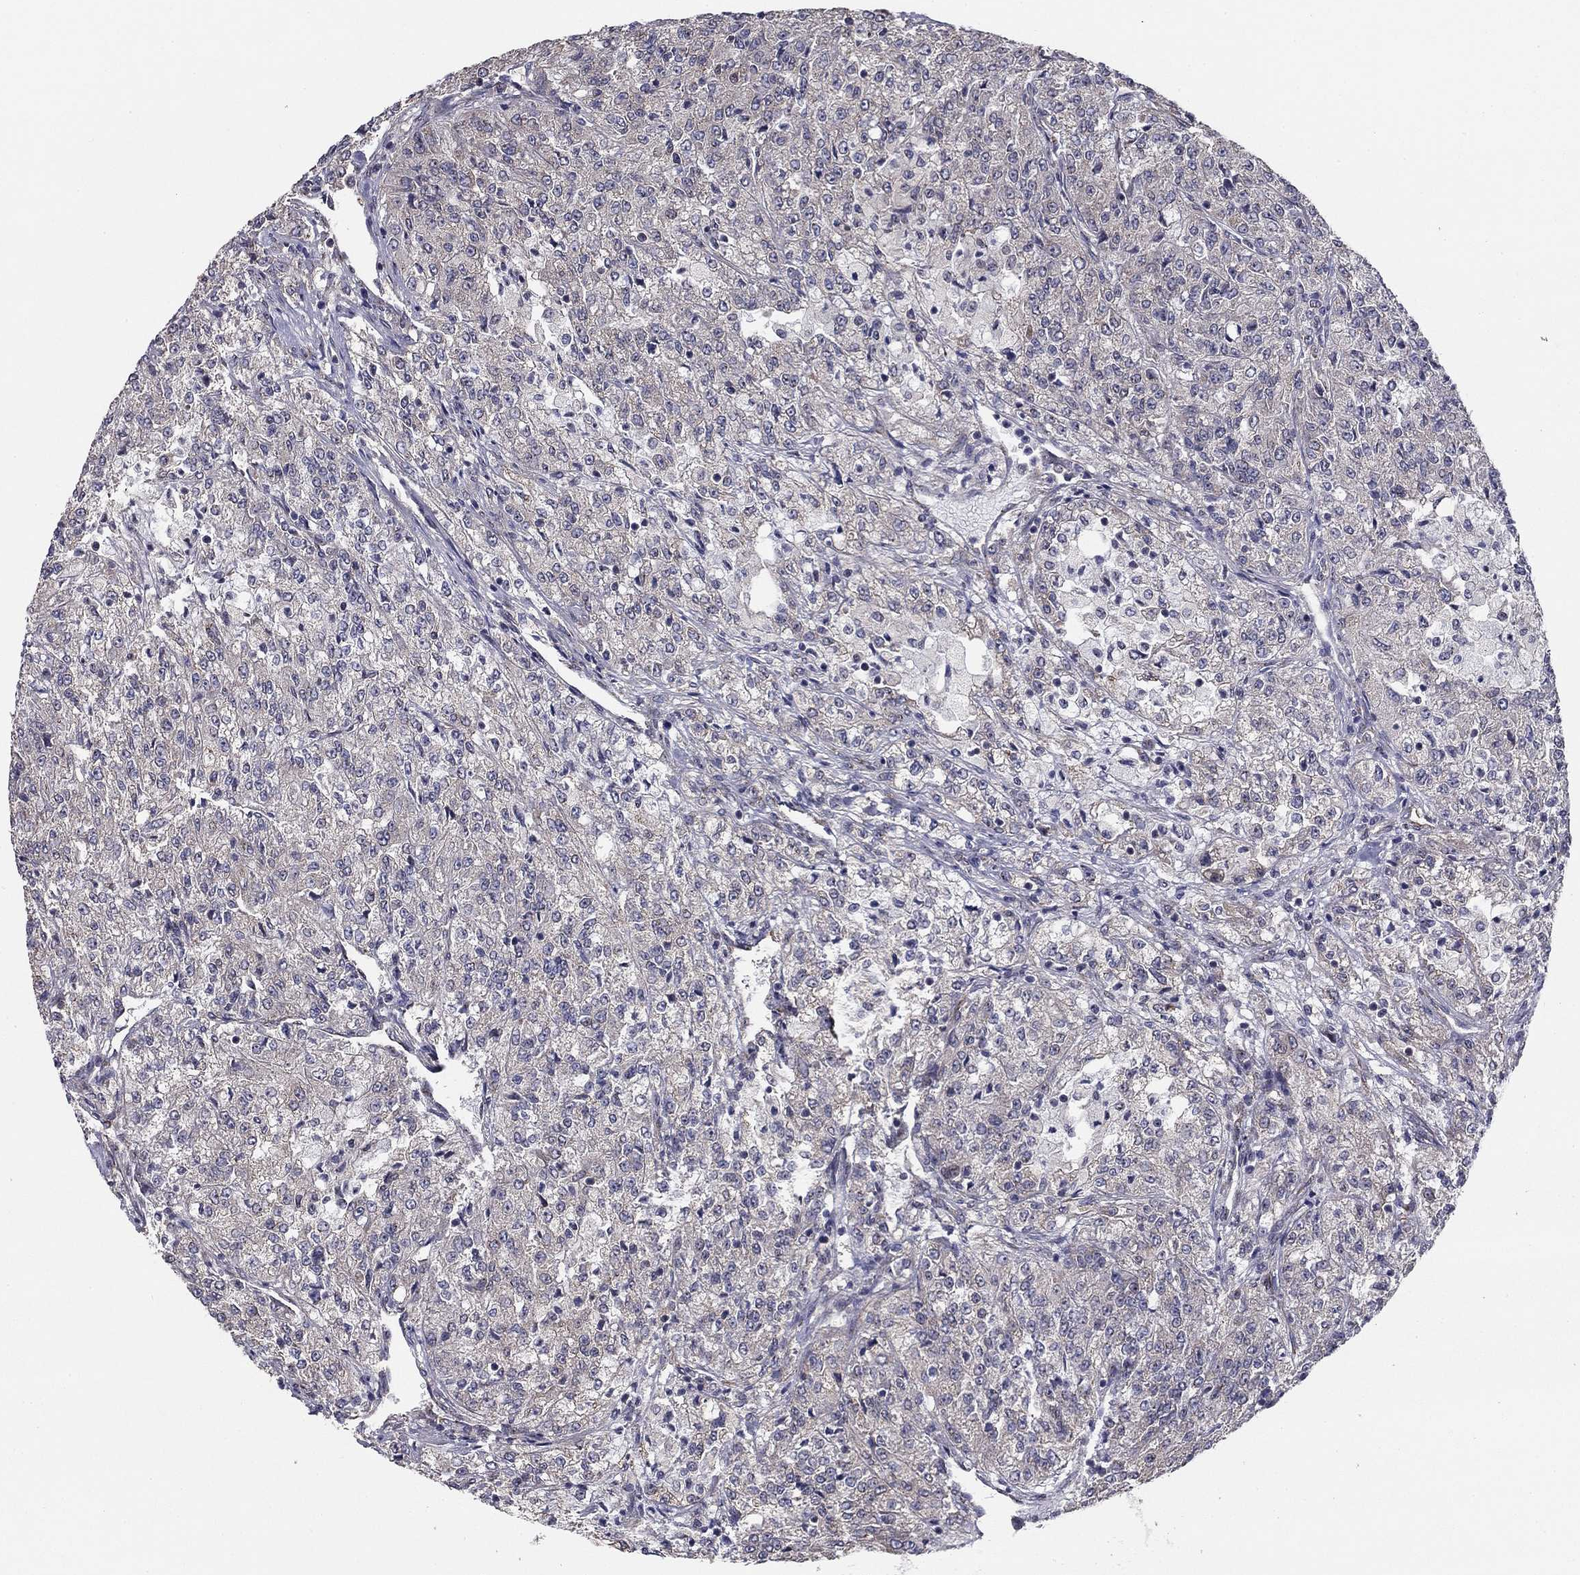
{"staining": {"intensity": "negative", "quantity": "none", "location": "none"}, "tissue": "renal cancer", "cell_type": "Tumor cells", "image_type": "cancer", "snomed": [{"axis": "morphology", "description": "Adenocarcinoma, NOS"}, {"axis": "topography", "description": "Kidney"}], "caption": "This is an immunohistochemistry histopathology image of renal adenocarcinoma. There is no positivity in tumor cells.", "gene": "NKIRAS1", "patient": {"sex": "female", "age": 63}}